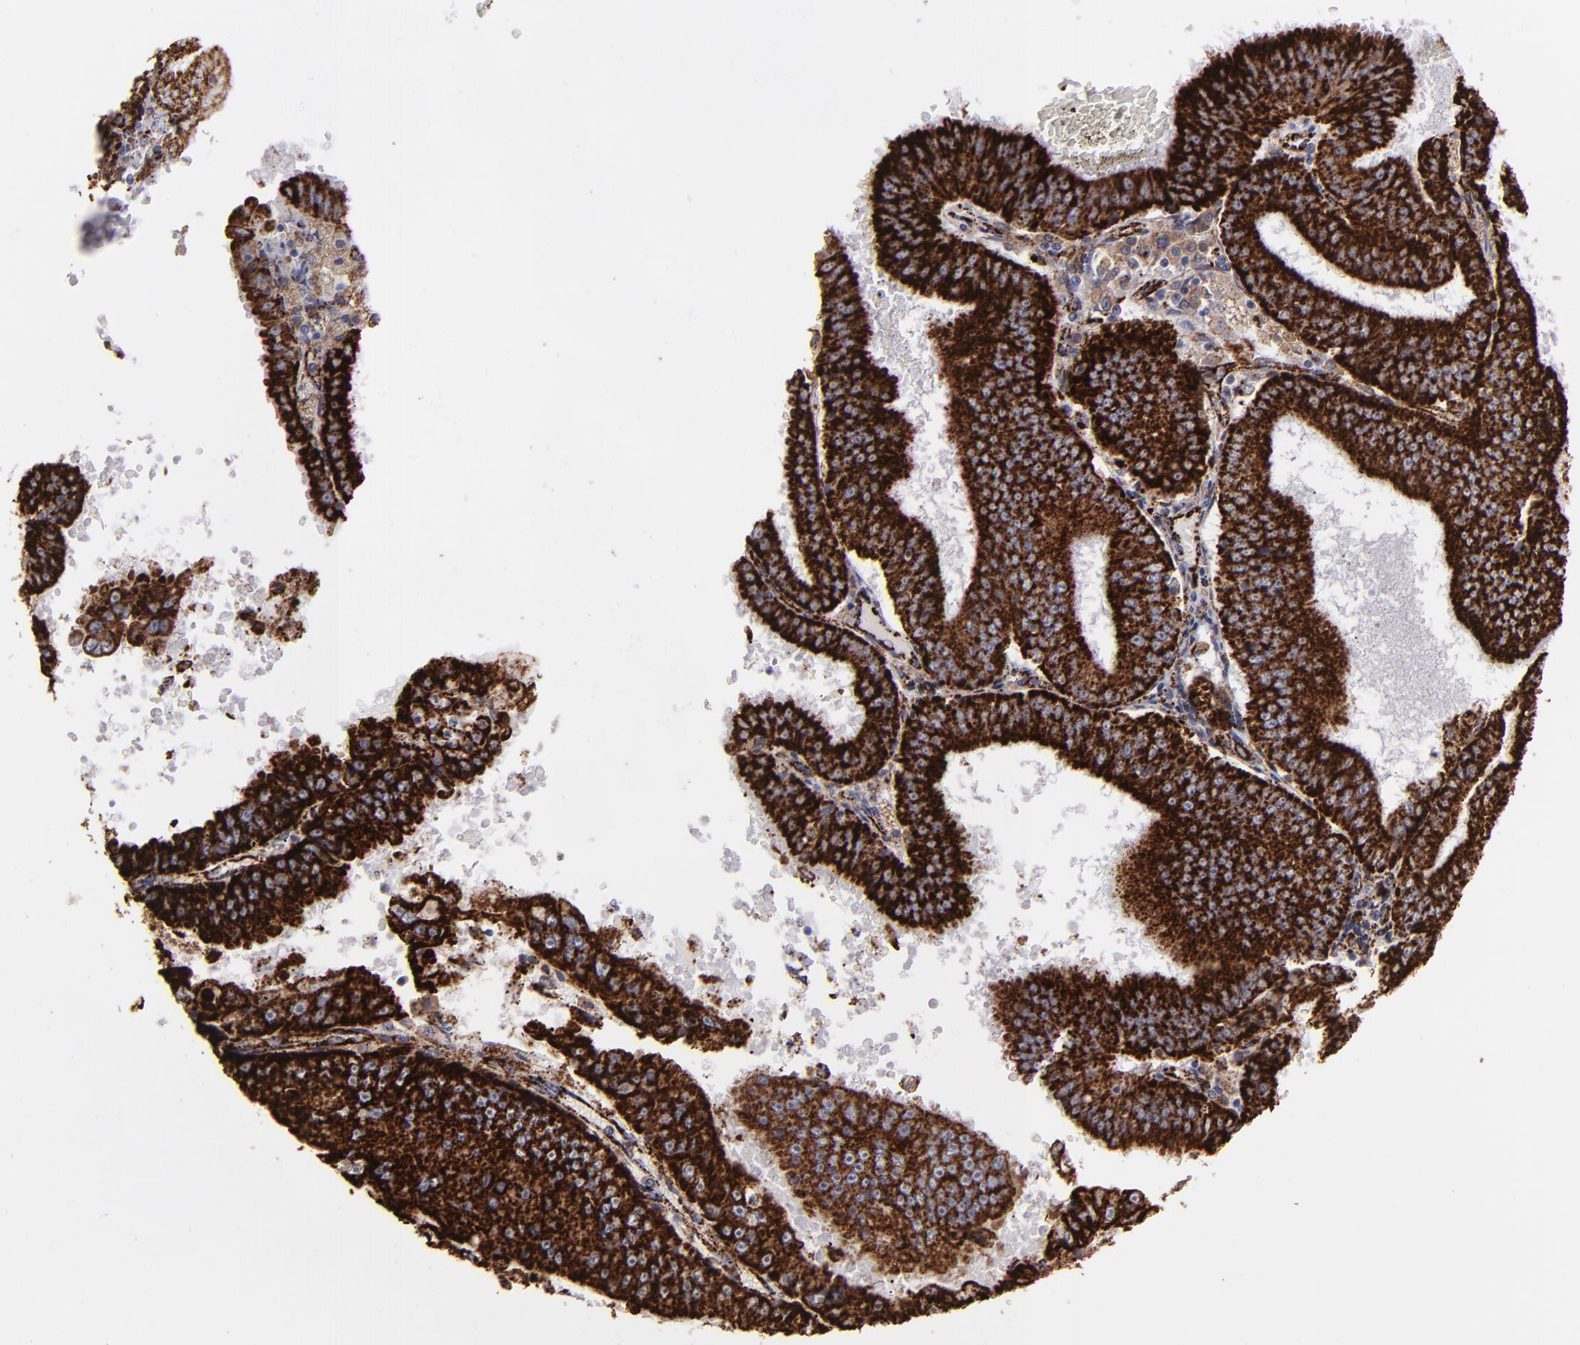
{"staining": {"intensity": "strong", "quantity": ">75%", "location": "cytoplasmic/membranous"}, "tissue": "endometrial cancer", "cell_type": "Tumor cells", "image_type": "cancer", "snomed": [{"axis": "morphology", "description": "Adenocarcinoma, NOS"}, {"axis": "topography", "description": "Endometrium"}], "caption": "Strong cytoplasmic/membranous staining is seen in about >75% of tumor cells in endometrial adenocarcinoma. Immunohistochemistry (ihc) stains the protein of interest in brown and the nuclei are stained blue.", "gene": "MAOB", "patient": {"sex": "female", "age": 66}}